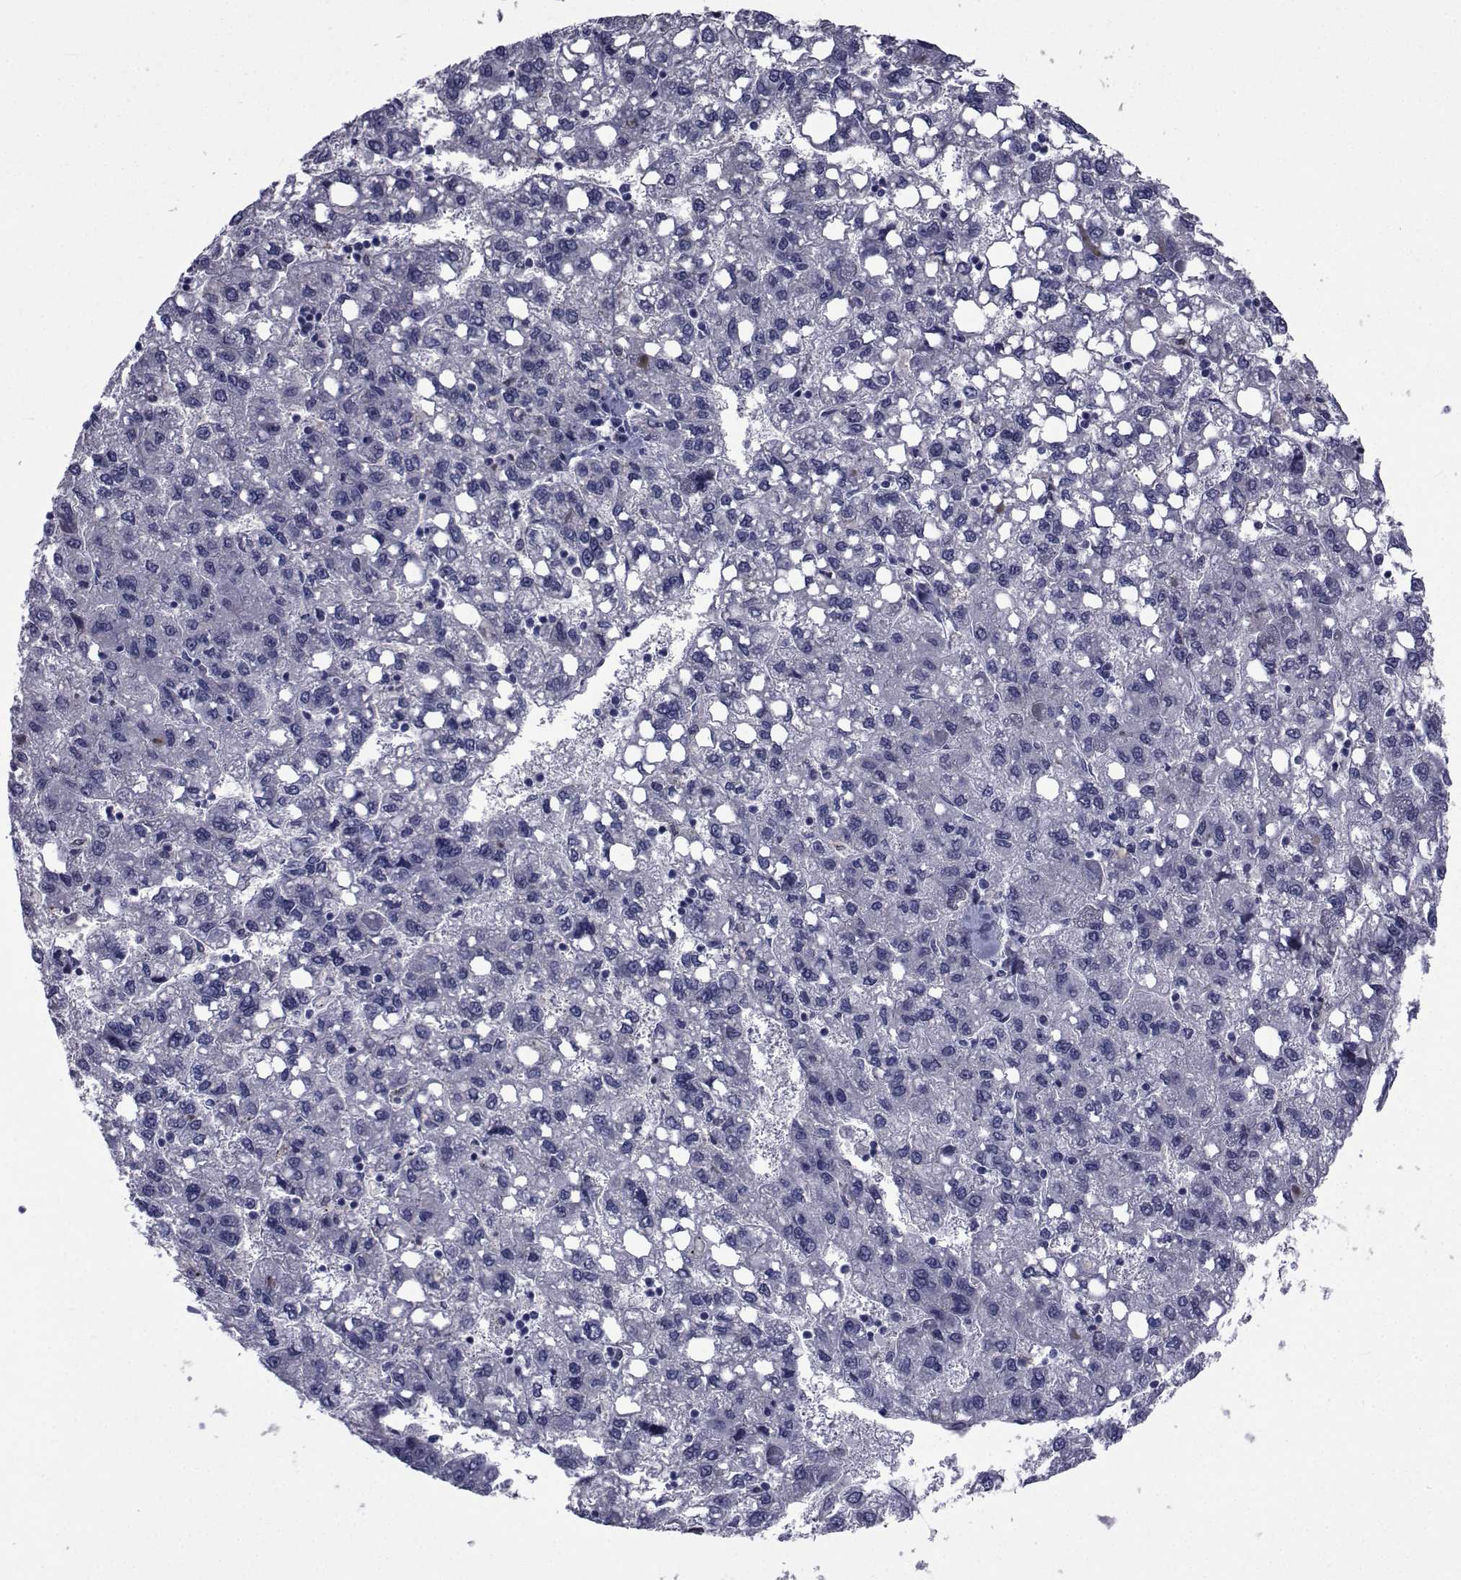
{"staining": {"intensity": "negative", "quantity": "none", "location": "none"}, "tissue": "liver cancer", "cell_type": "Tumor cells", "image_type": "cancer", "snomed": [{"axis": "morphology", "description": "Carcinoma, Hepatocellular, NOS"}, {"axis": "topography", "description": "Liver"}], "caption": "Micrograph shows no protein positivity in tumor cells of liver cancer tissue.", "gene": "SEMA5B", "patient": {"sex": "female", "age": 82}}